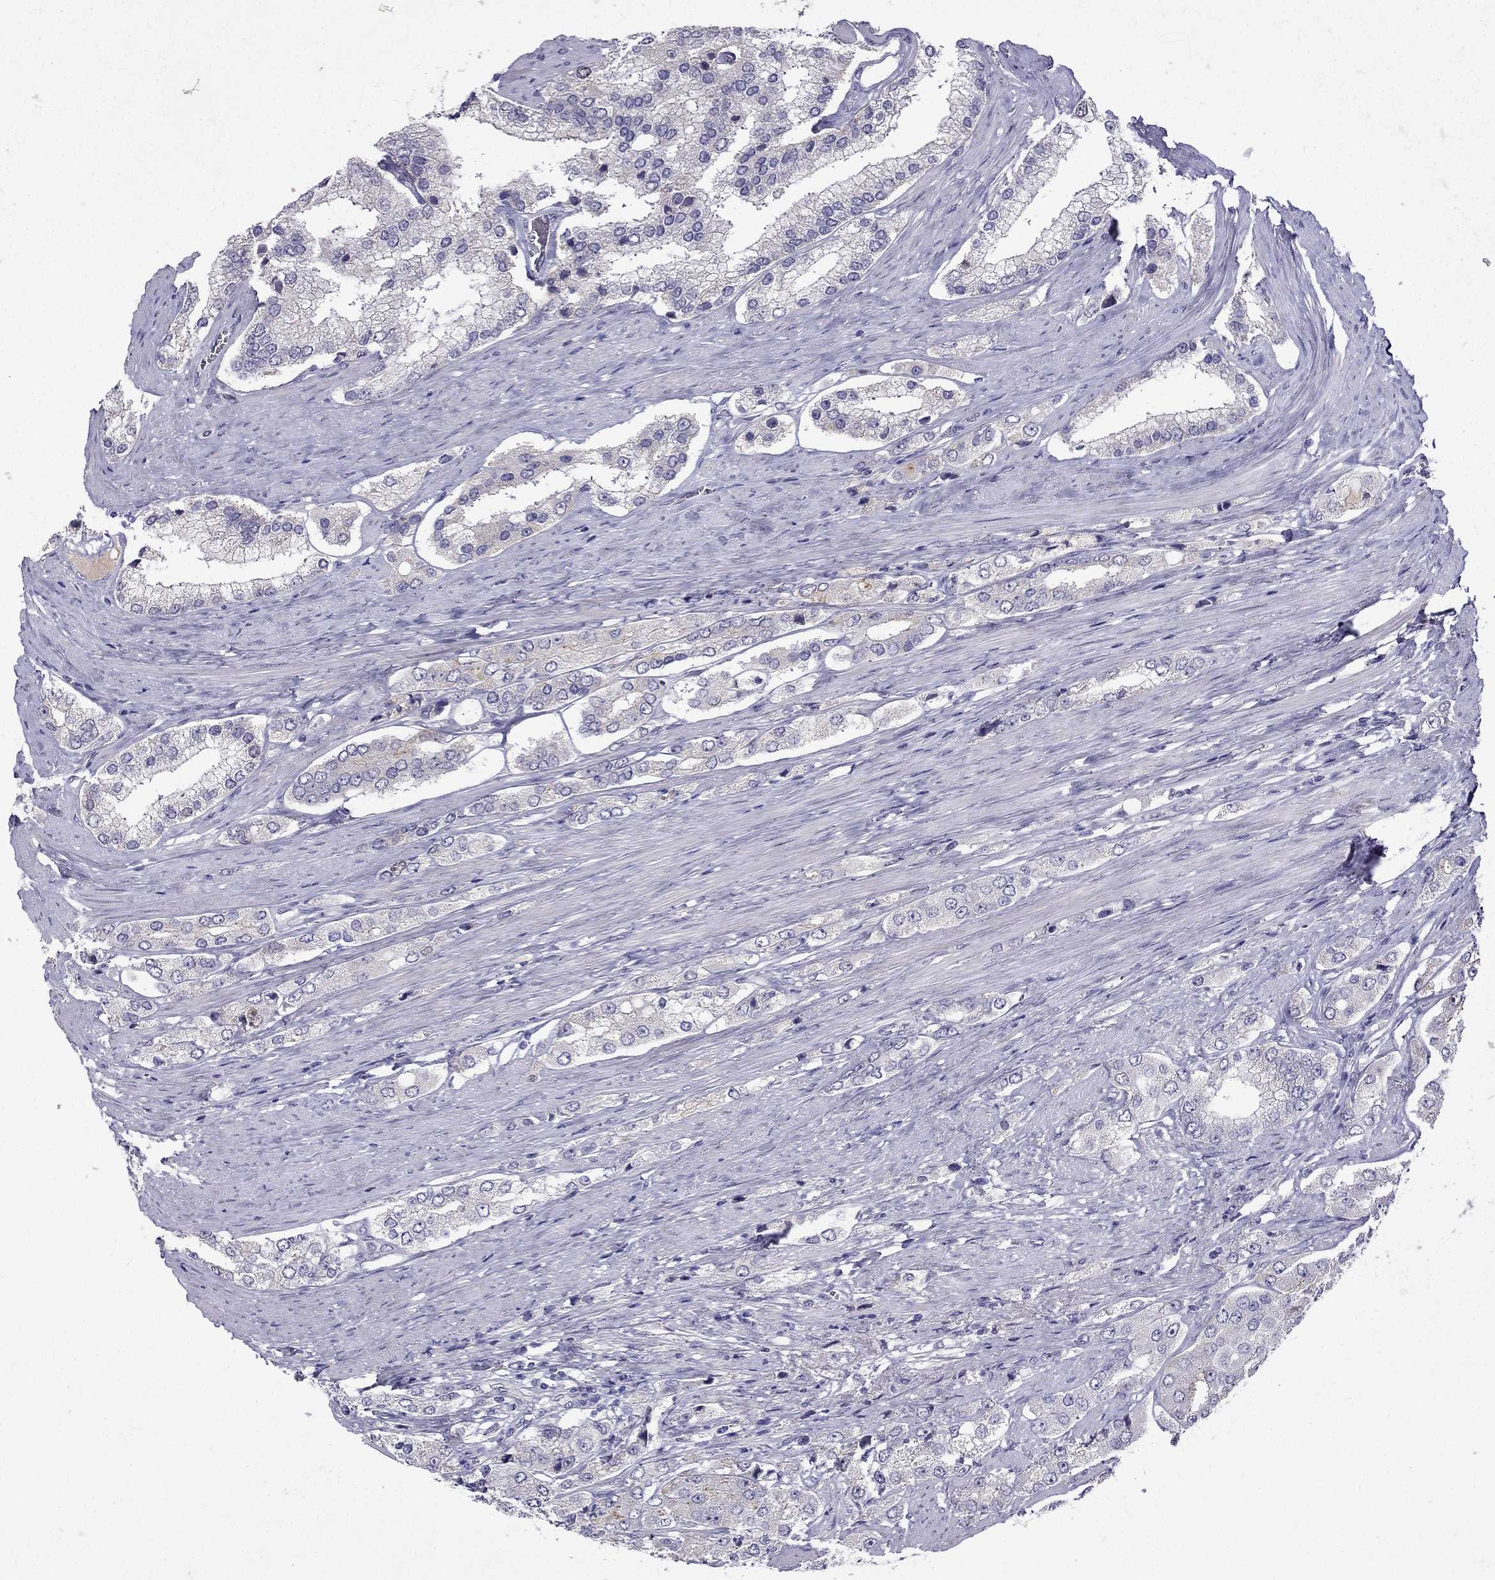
{"staining": {"intensity": "negative", "quantity": "none", "location": "none"}, "tissue": "prostate cancer", "cell_type": "Tumor cells", "image_type": "cancer", "snomed": [{"axis": "morphology", "description": "Adenocarcinoma, Low grade"}, {"axis": "topography", "description": "Prostate"}], "caption": "Tumor cells show no significant protein expression in prostate cancer. (DAB (3,3'-diaminobenzidine) immunohistochemistry visualized using brightfield microscopy, high magnification).", "gene": "UHRF1", "patient": {"sex": "male", "age": 69}}